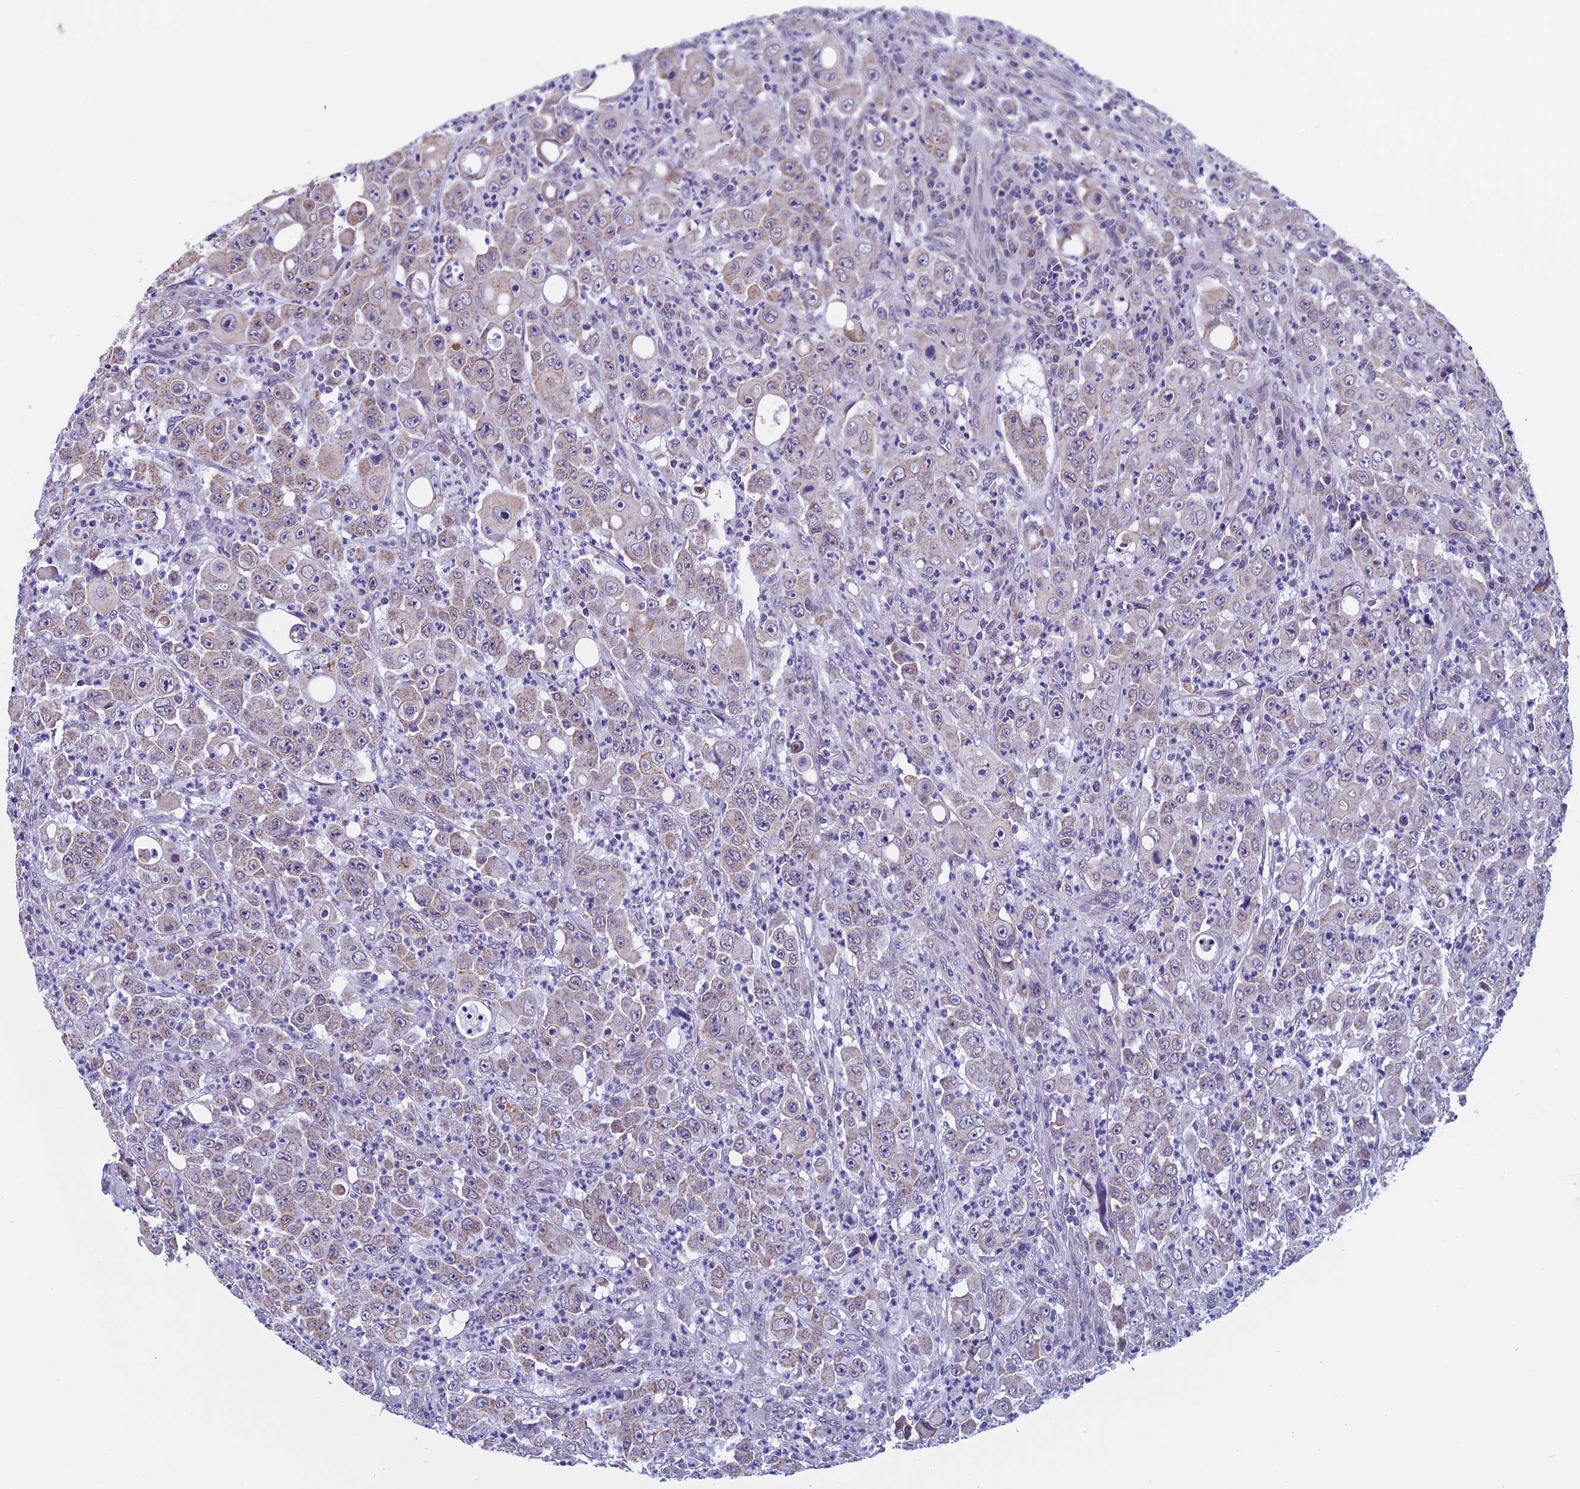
{"staining": {"intensity": "weak", "quantity": "25%-75%", "location": "cytoplasmic/membranous"}, "tissue": "colorectal cancer", "cell_type": "Tumor cells", "image_type": "cancer", "snomed": [{"axis": "morphology", "description": "Adenocarcinoma, NOS"}, {"axis": "topography", "description": "Colon"}], "caption": "A histopathology image of adenocarcinoma (colorectal) stained for a protein demonstrates weak cytoplasmic/membranous brown staining in tumor cells.", "gene": "ZNF317", "patient": {"sex": "male", "age": 51}}